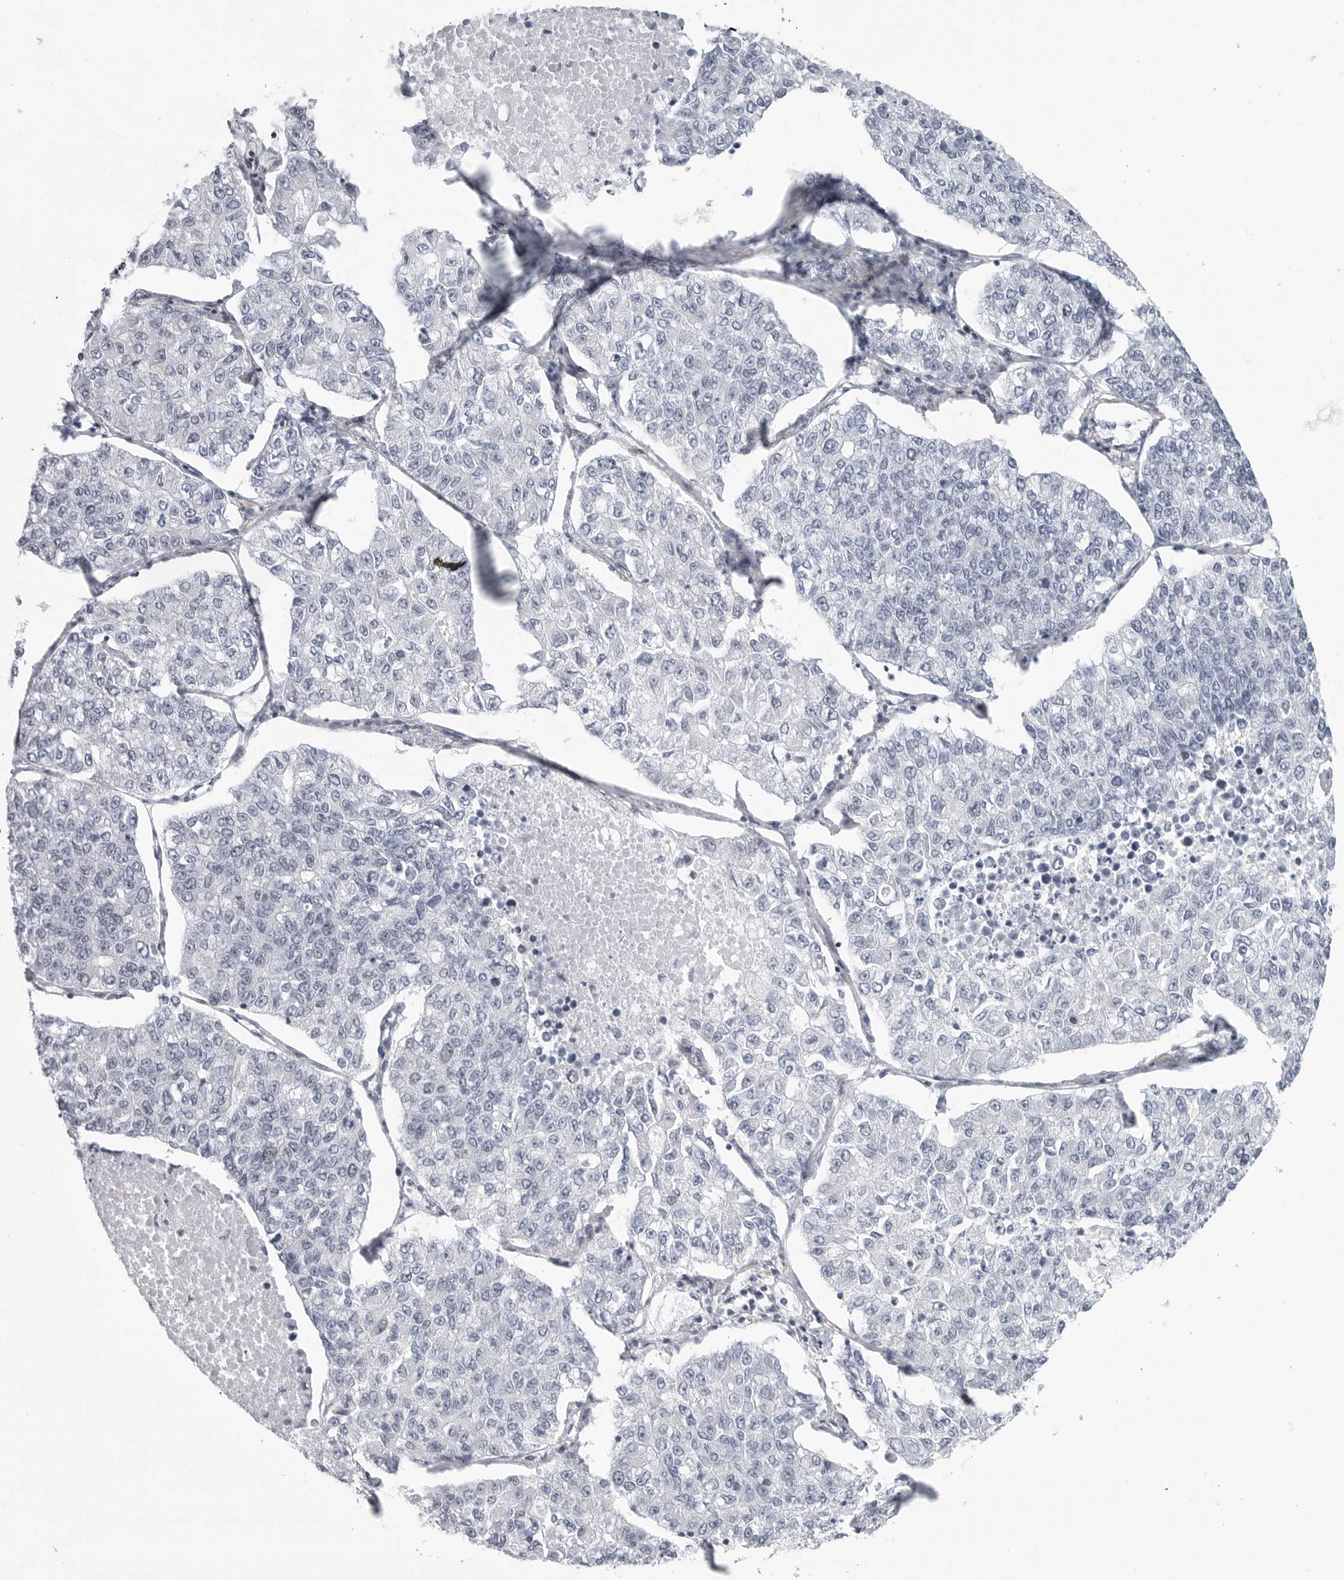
{"staining": {"intensity": "negative", "quantity": "none", "location": "none"}, "tissue": "lung cancer", "cell_type": "Tumor cells", "image_type": "cancer", "snomed": [{"axis": "morphology", "description": "Adenocarcinoma, NOS"}, {"axis": "topography", "description": "Lung"}], "caption": "Lung cancer (adenocarcinoma) was stained to show a protein in brown. There is no significant positivity in tumor cells.", "gene": "FAM135B", "patient": {"sex": "male", "age": 49}}